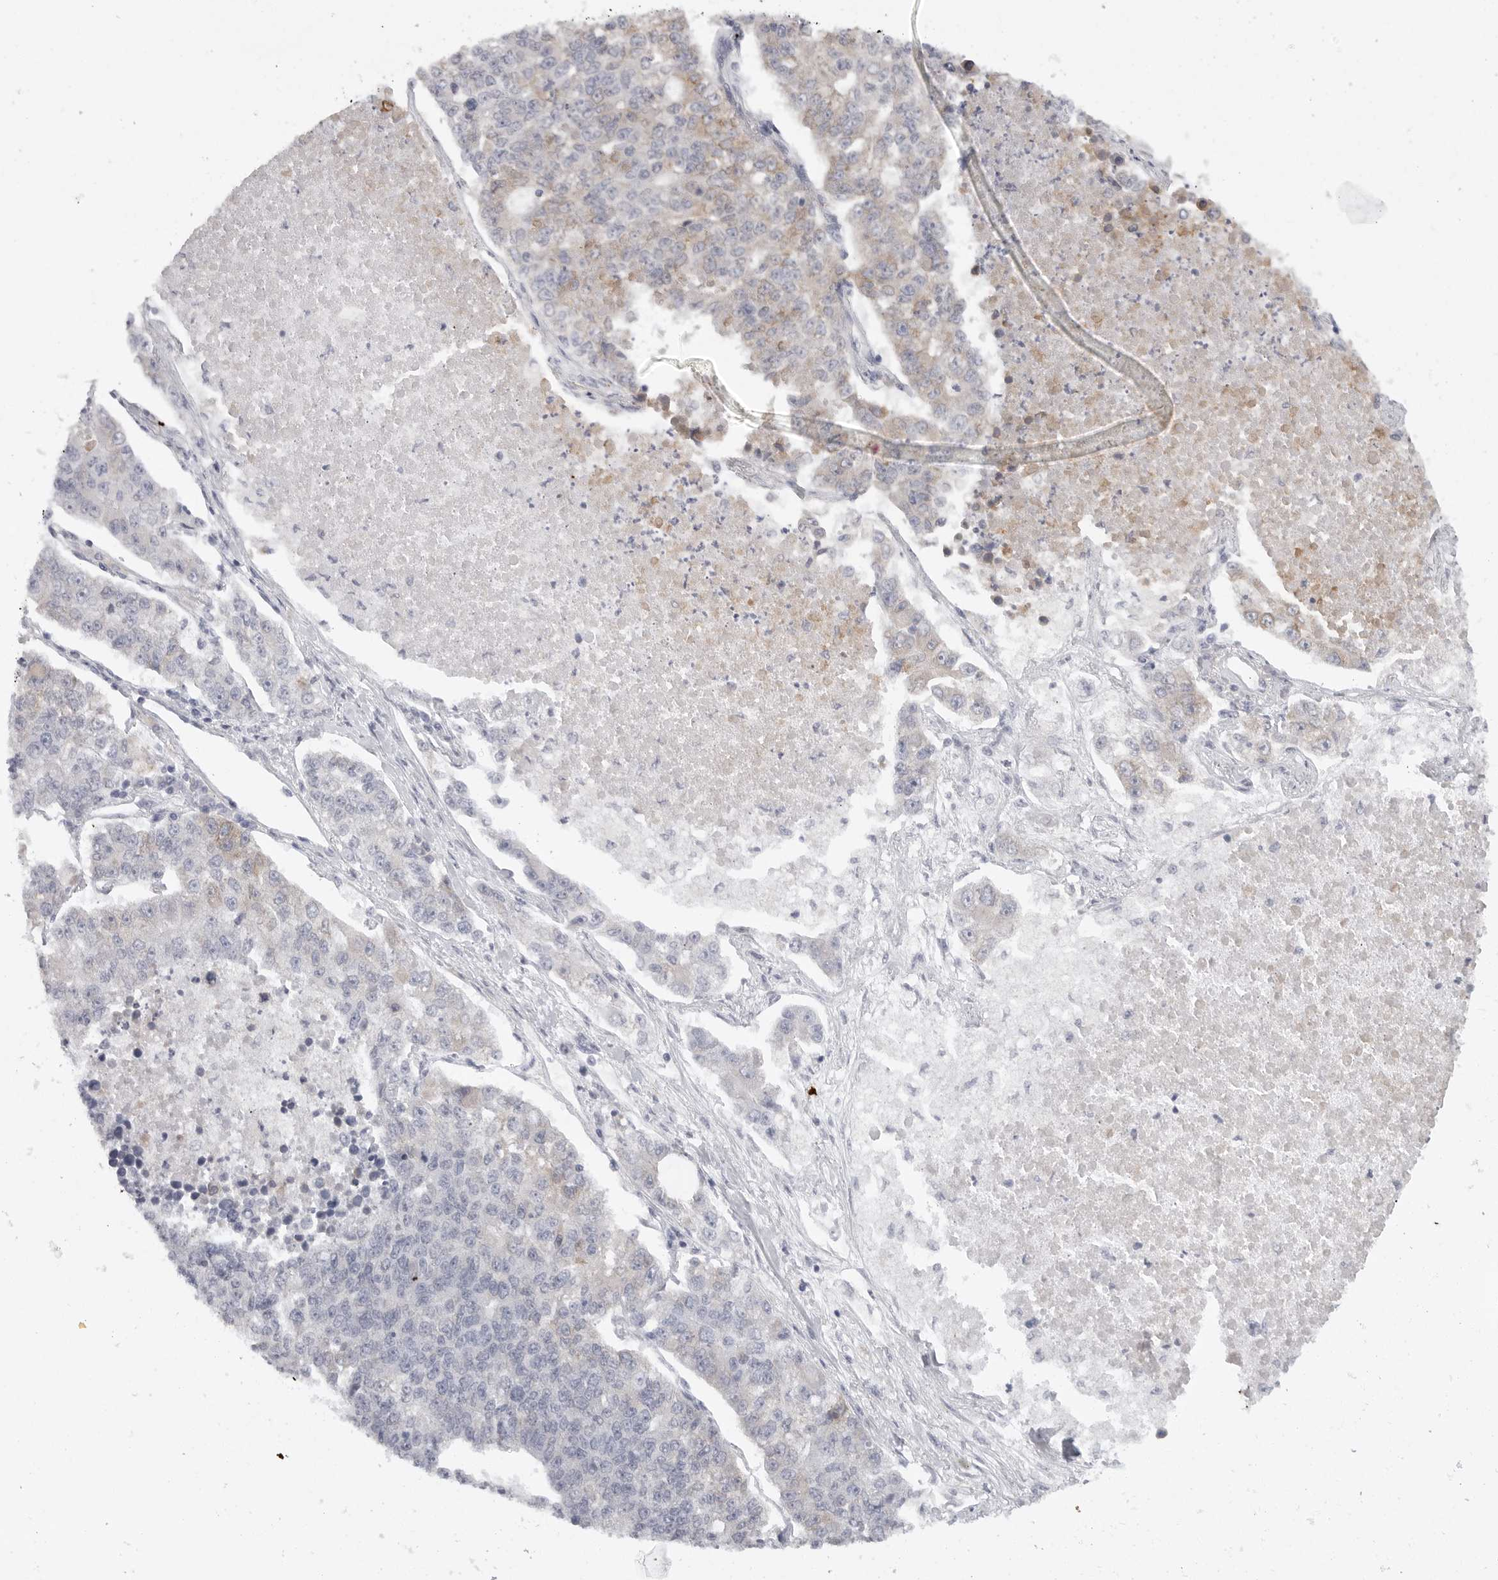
{"staining": {"intensity": "weak", "quantity": "<25%", "location": "cytoplasmic/membranous"}, "tissue": "lung cancer", "cell_type": "Tumor cells", "image_type": "cancer", "snomed": [{"axis": "morphology", "description": "Adenocarcinoma, NOS"}, {"axis": "topography", "description": "Lung"}], "caption": "Adenocarcinoma (lung) was stained to show a protein in brown. There is no significant staining in tumor cells. (Immunohistochemistry, brightfield microscopy, high magnification).", "gene": "CERS2", "patient": {"sex": "male", "age": 49}}